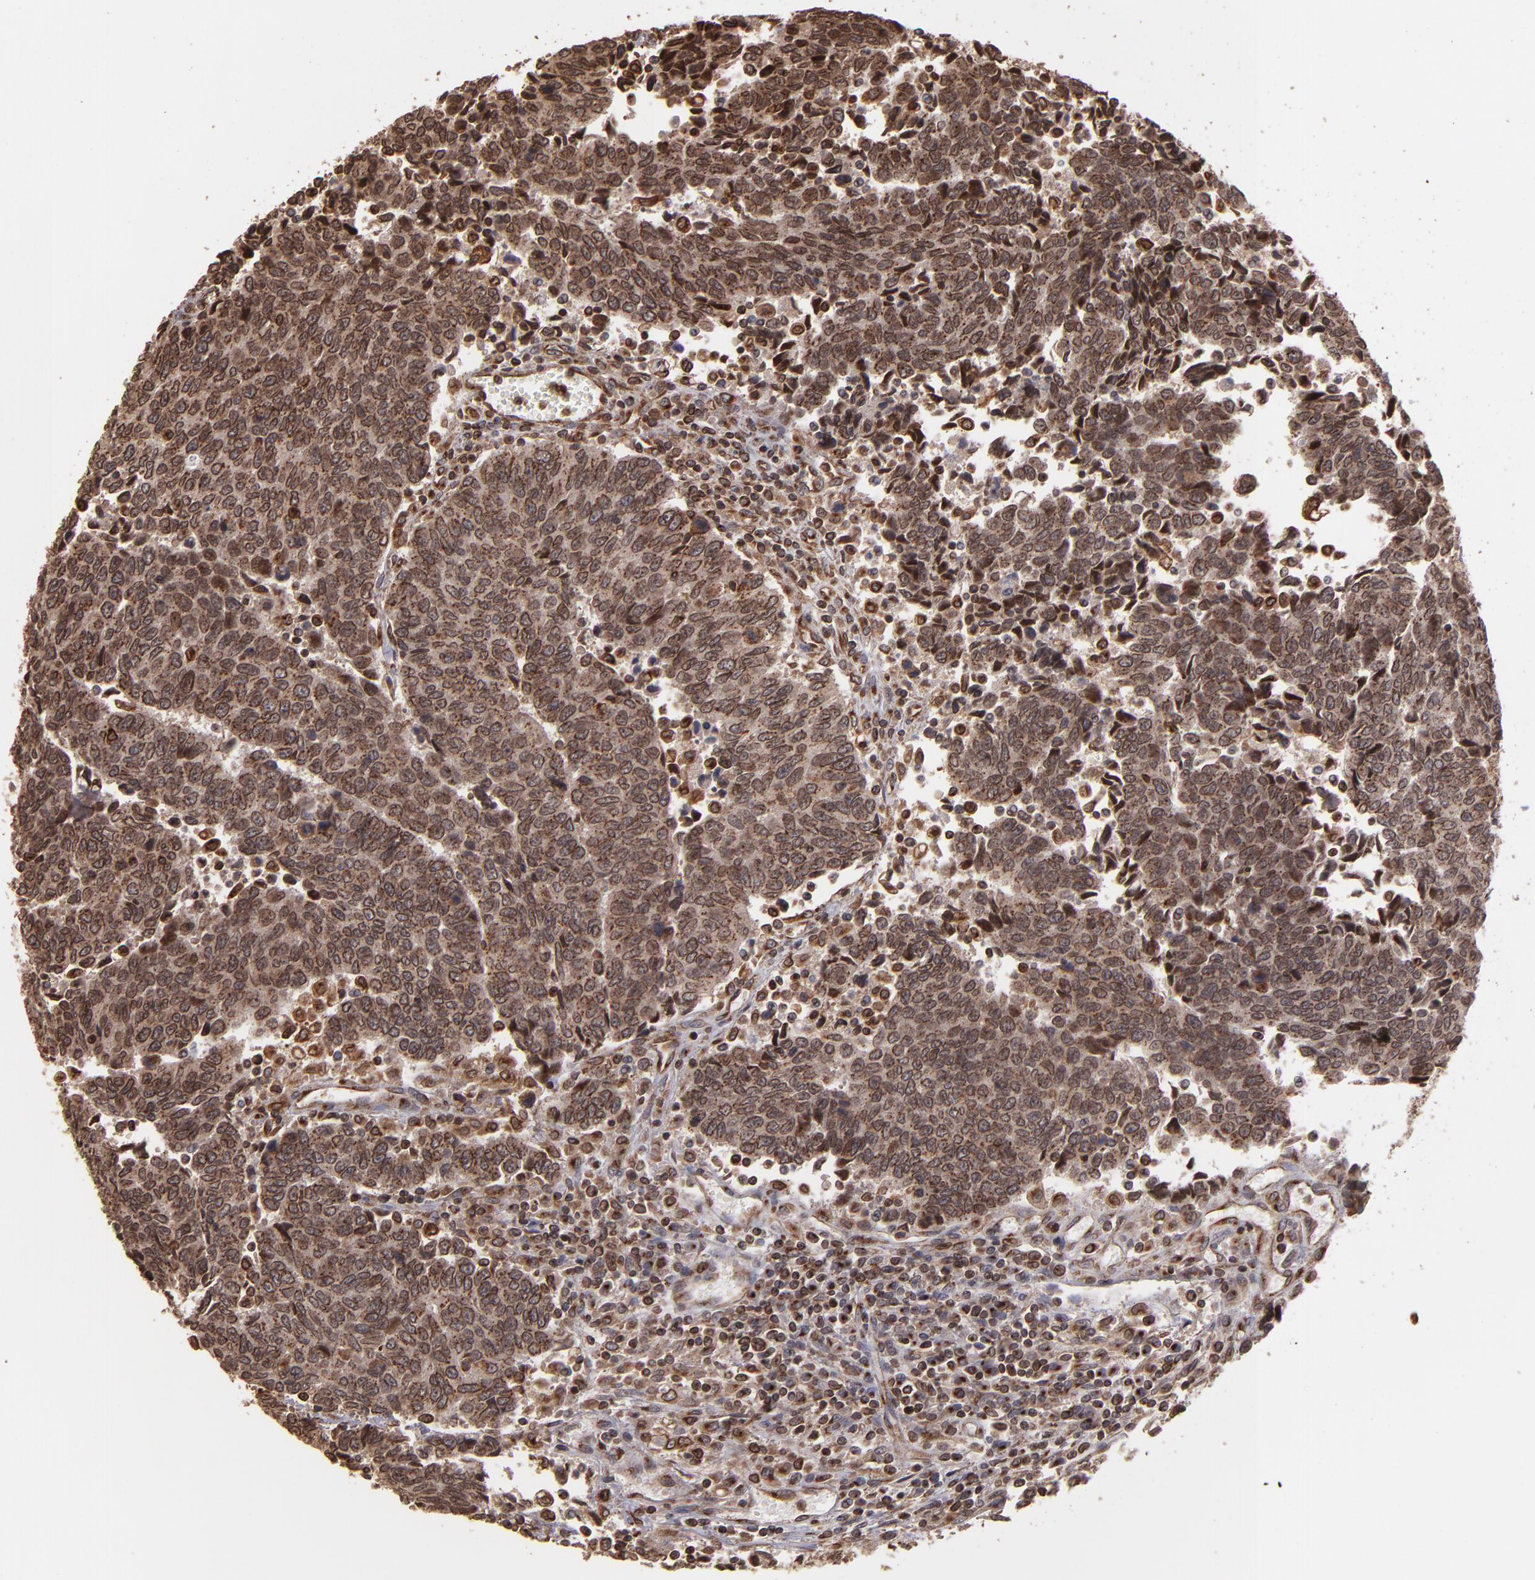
{"staining": {"intensity": "strong", "quantity": ">75%", "location": "cytoplasmic/membranous"}, "tissue": "urothelial cancer", "cell_type": "Tumor cells", "image_type": "cancer", "snomed": [{"axis": "morphology", "description": "Urothelial carcinoma, High grade"}, {"axis": "topography", "description": "Urinary bladder"}], "caption": "Immunohistochemistry (IHC) (DAB (3,3'-diaminobenzidine)) staining of human urothelial cancer shows strong cytoplasmic/membranous protein positivity in approximately >75% of tumor cells.", "gene": "TRIP11", "patient": {"sex": "male", "age": 86}}